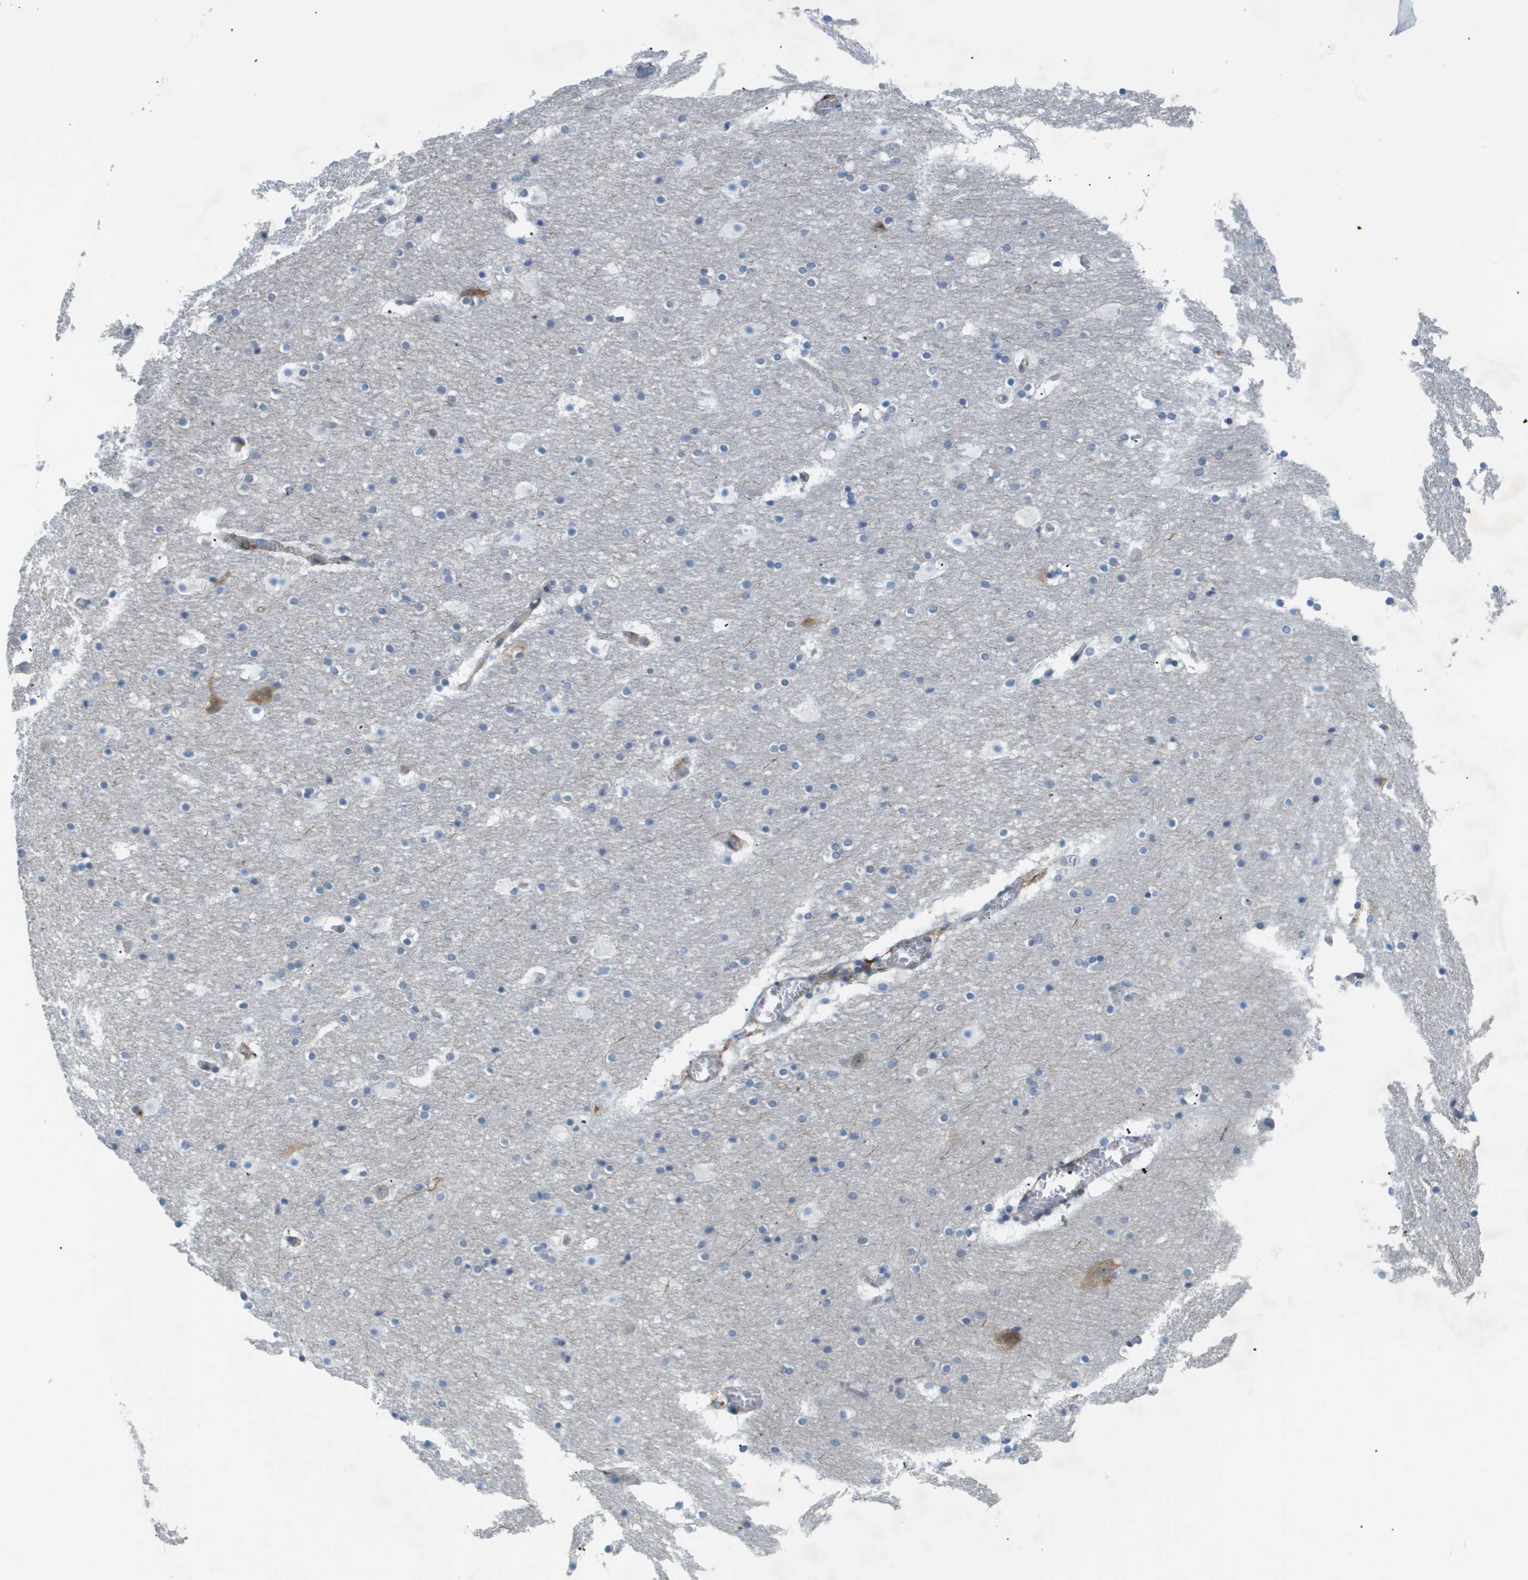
{"staining": {"intensity": "moderate", "quantity": "<25%", "location": "cytoplasmic/membranous"}, "tissue": "hippocampus", "cell_type": "Glial cells", "image_type": "normal", "snomed": [{"axis": "morphology", "description": "Normal tissue, NOS"}, {"axis": "topography", "description": "Hippocampus"}], "caption": "This is a histology image of immunohistochemistry staining of normal hippocampus, which shows moderate positivity in the cytoplasmic/membranous of glial cells.", "gene": "OTUD5", "patient": {"sex": "male", "age": 45}}